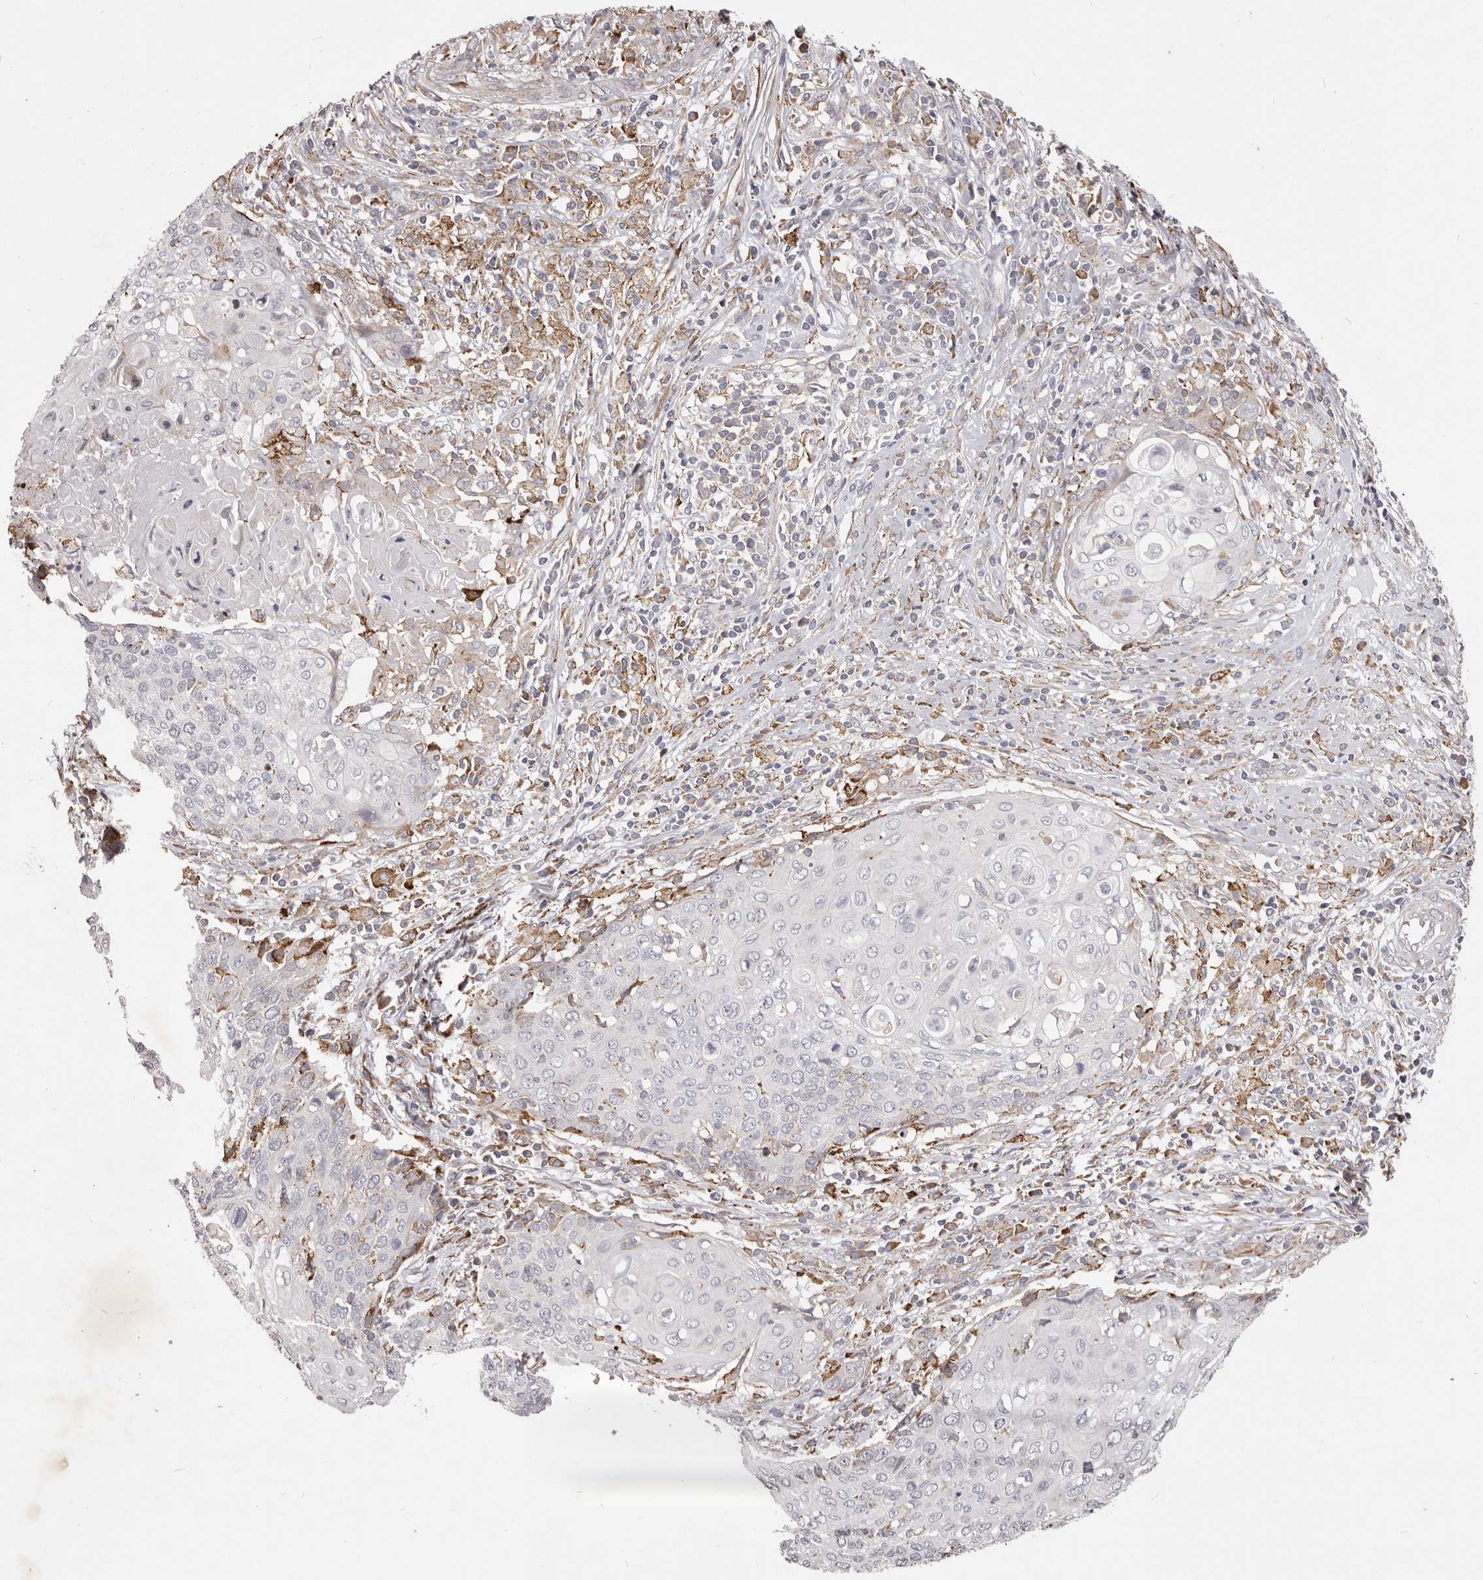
{"staining": {"intensity": "negative", "quantity": "none", "location": "none"}, "tissue": "cervical cancer", "cell_type": "Tumor cells", "image_type": "cancer", "snomed": [{"axis": "morphology", "description": "Squamous cell carcinoma, NOS"}, {"axis": "topography", "description": "Cervix"}], "caption": "A micrograph of human cervical cancer is negative for staining in tumor cells.", "gene": "ALPK1", "patient": {"sex": "female", "age": 39}}